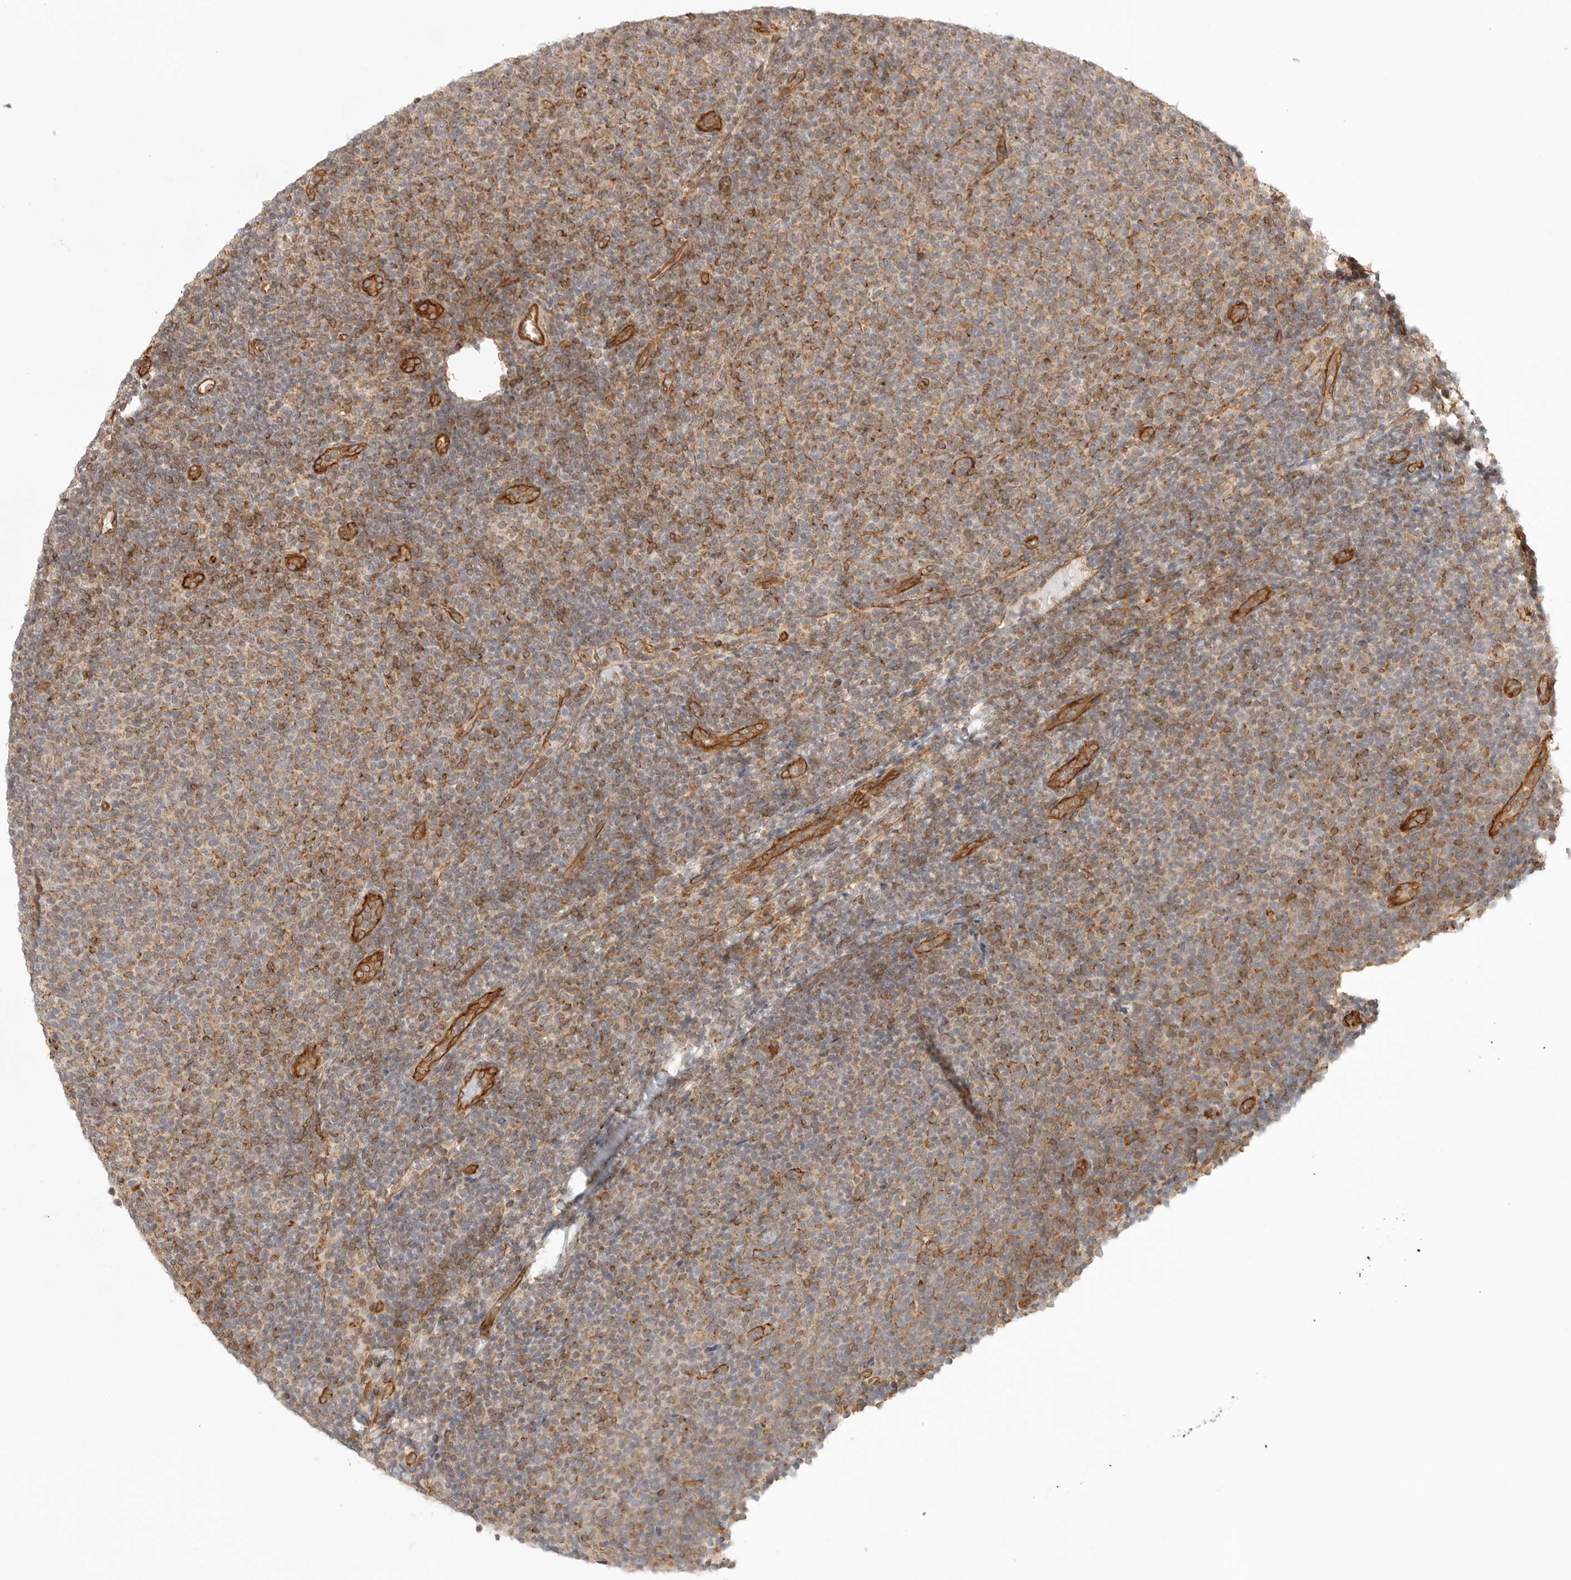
{"staining": {"intensity": "moderate", "quantity": "<25%", "location": "cytoplasmic/membranous"}, "tissue": "lymphoma", "cell_type": "Tumor cells", "image_type": "cancer", "snomed": [{"axis": "morphology", "description": "Malignant lymphoma, non-Hodgkin's type, Low grade"}, {"axis": "topography", "description": "Lymph node"}], "caption": "The micrograph shows staining of lymphoma, revealing moderate cytoplasmic/membranous protein positivity (brown color) within tumor cells.", "gene": "ATOH7", "patient": {"sex": "male", "age": 66}}